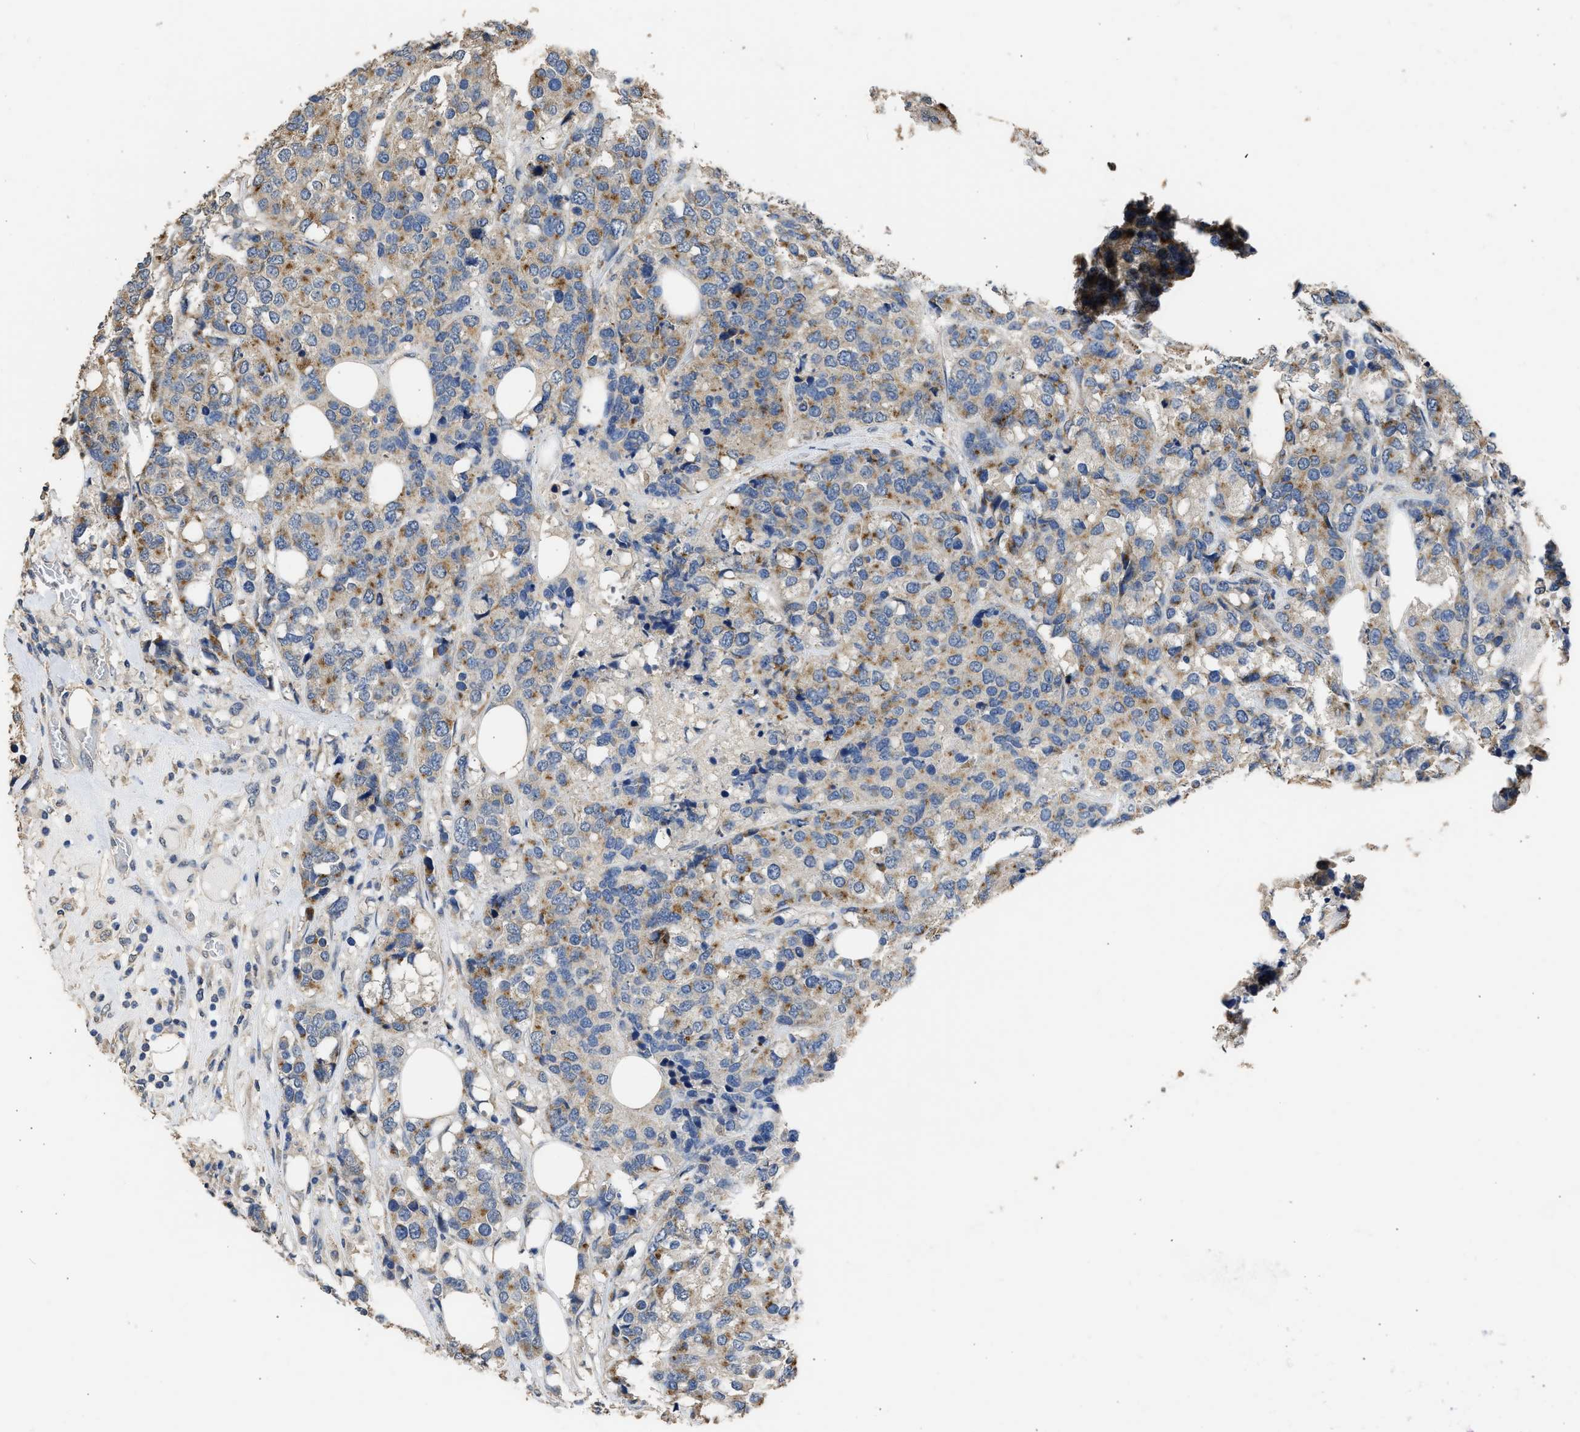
{"staining": {"intensity": "moderate", "quantity": ">75%", "location": "cytoplasmic/membranous"}, "tissue": "breast cancer", "cell_type": "Tumor cells", "image_type": "cancer", "snomed": [{"axis": "morphology", "description": "Lobular carcinoma"}, {"axis": "topography", "description": "Breast"}], "caption": "Lobular carcinoma (breast) was stained to show a protein in brown. There is medium levels of moderate cytoplasmic/membranous expression in approximately >75% of tumor cells. The protein of interest is shown in brown color, while the nuclei are stained blue.", "gene": "SPINT2", "patient": {"sex": "female", "age": 59}}